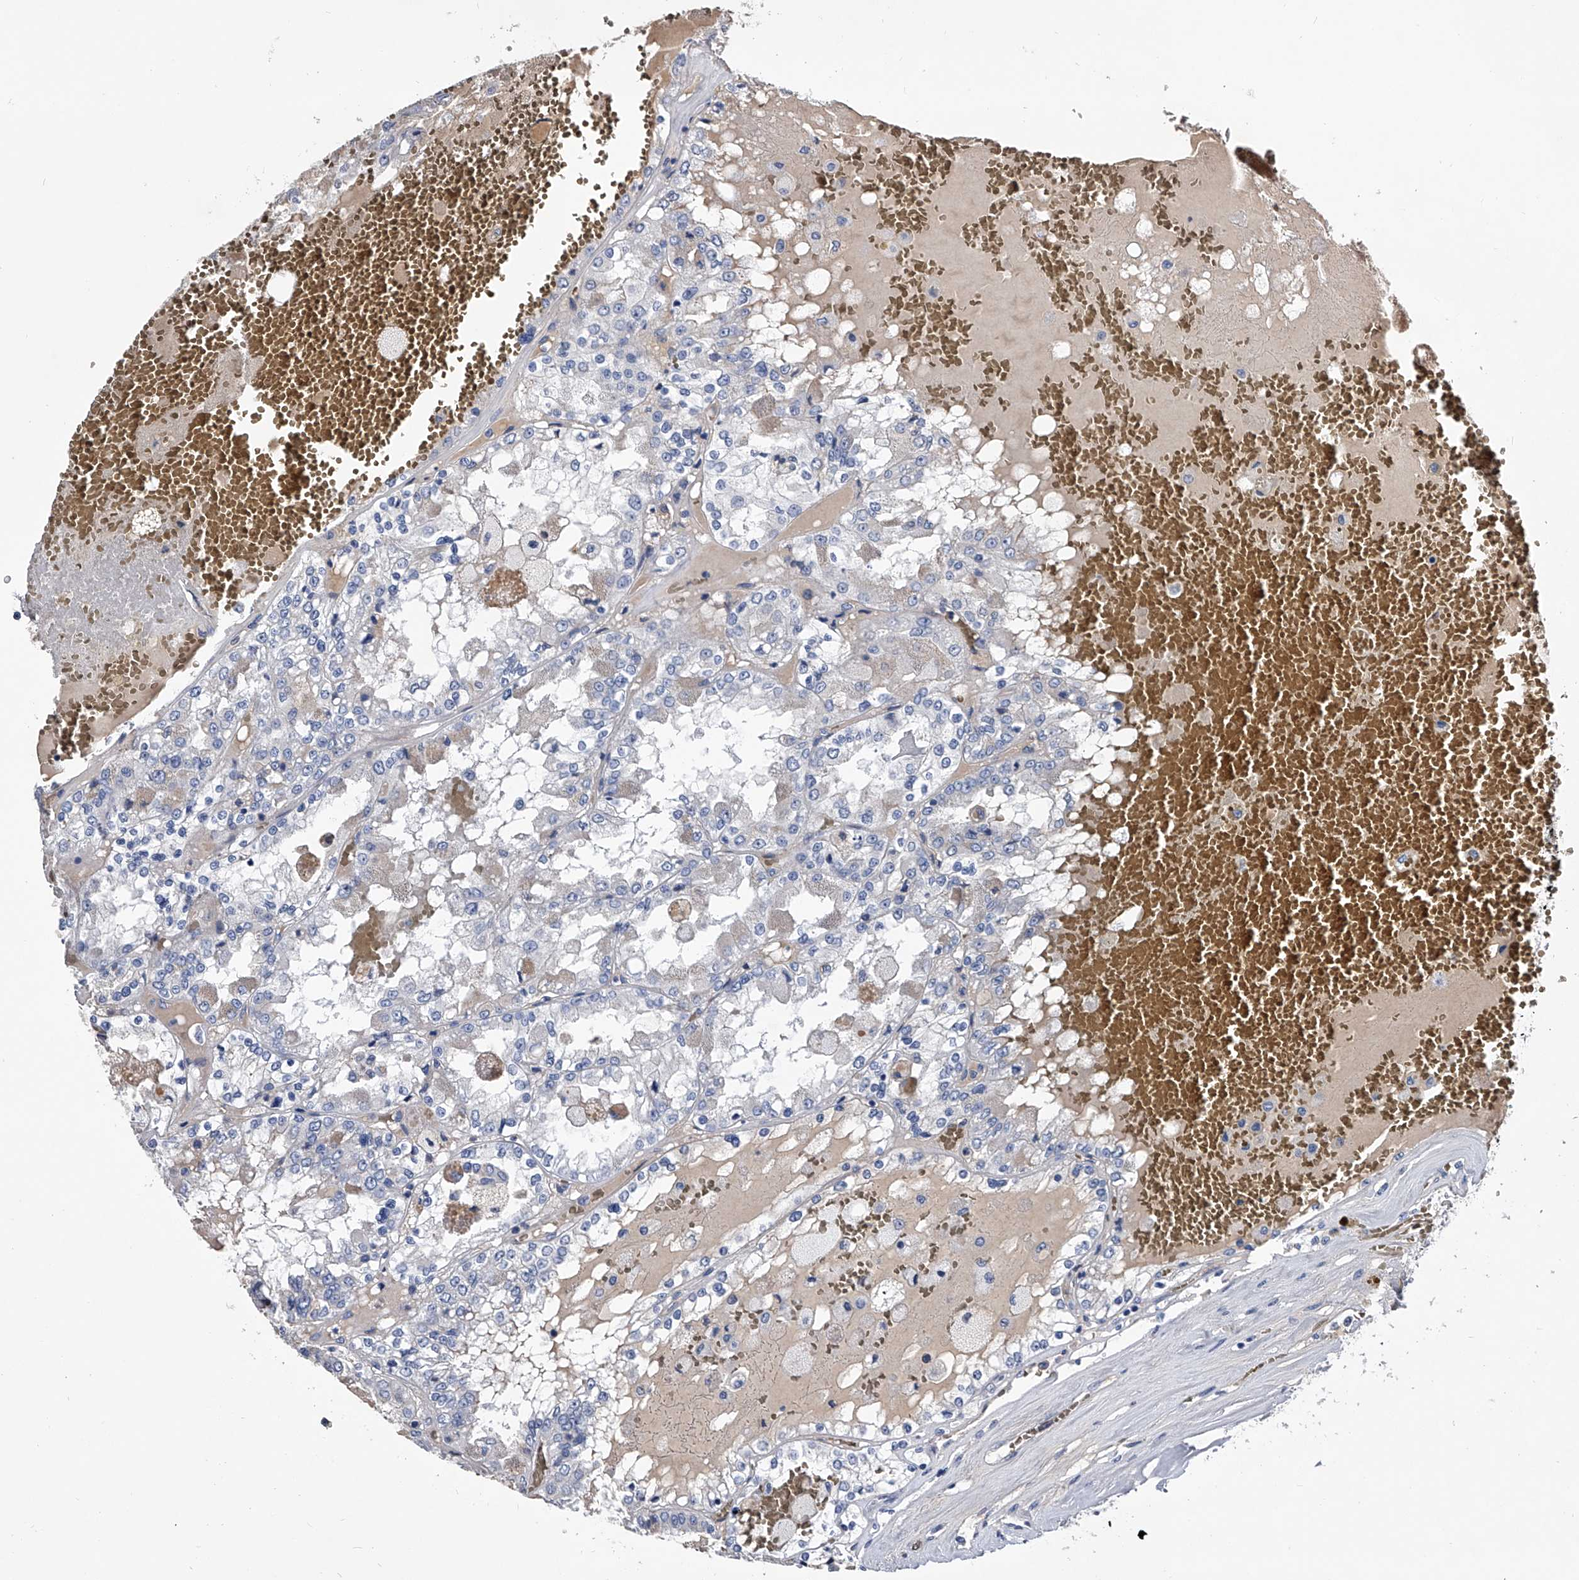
{"staining": {"intensity": "negative", "quantity": "none", "location": "none"}, "tissue": "renal cancer", "cell_type": "Tumor cells", "image_type": "cancer", "snomed": [{"axis": "morphology", "description": "Adenocarcinoma, NOS"}, {"axis": "topography", "description": "Kidney"}], "caption": "Photomicrograph shows no significant protein positivity in tumor cells of adenocarcinoma (renal).", "gene": "EFCAB7", "patient": {"sex": "female", "age": 56}}